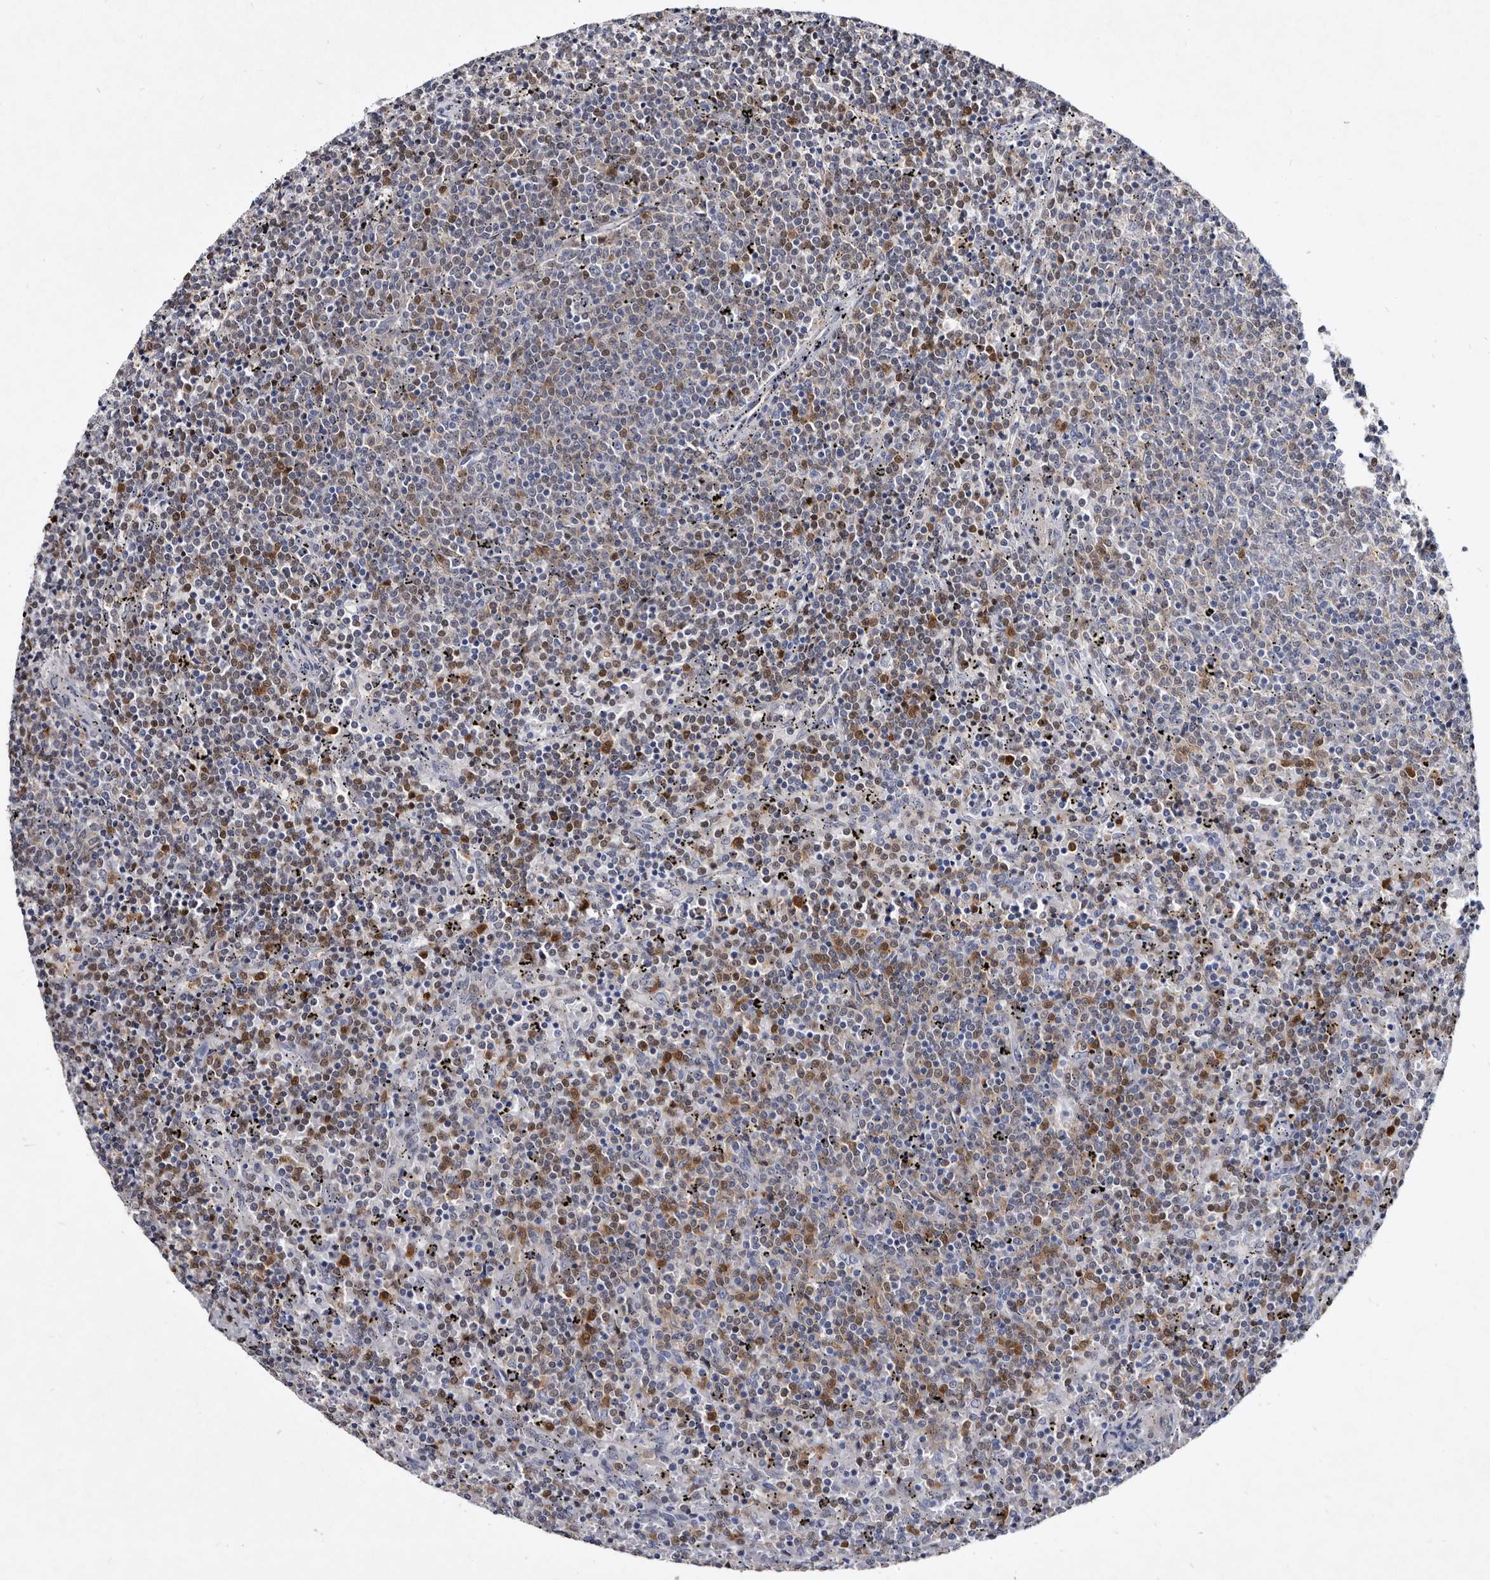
{"staining": {"intensity": "moderate", "quantity": "<25%", "location": "nuclear"}, "tissue": "lymphoma", "cell_type": "Tumor cells", "image_type": "cancer", "snomed": [{"axis": "morphology", "description": "Malignant lymphoma, non-Hodgkin's type, Low grade"}, {"axis": "topography", "description": "Spleen"}], "caption": "Immunohistochemical staining of low-grade malignant lymphoma, non-Hodgkin's type shows low levels of moderate nuclear expression in approximately <25% of tumor cells.", "gene": "SERPINB8", "patient": {"sex": "female", "age": 50}}